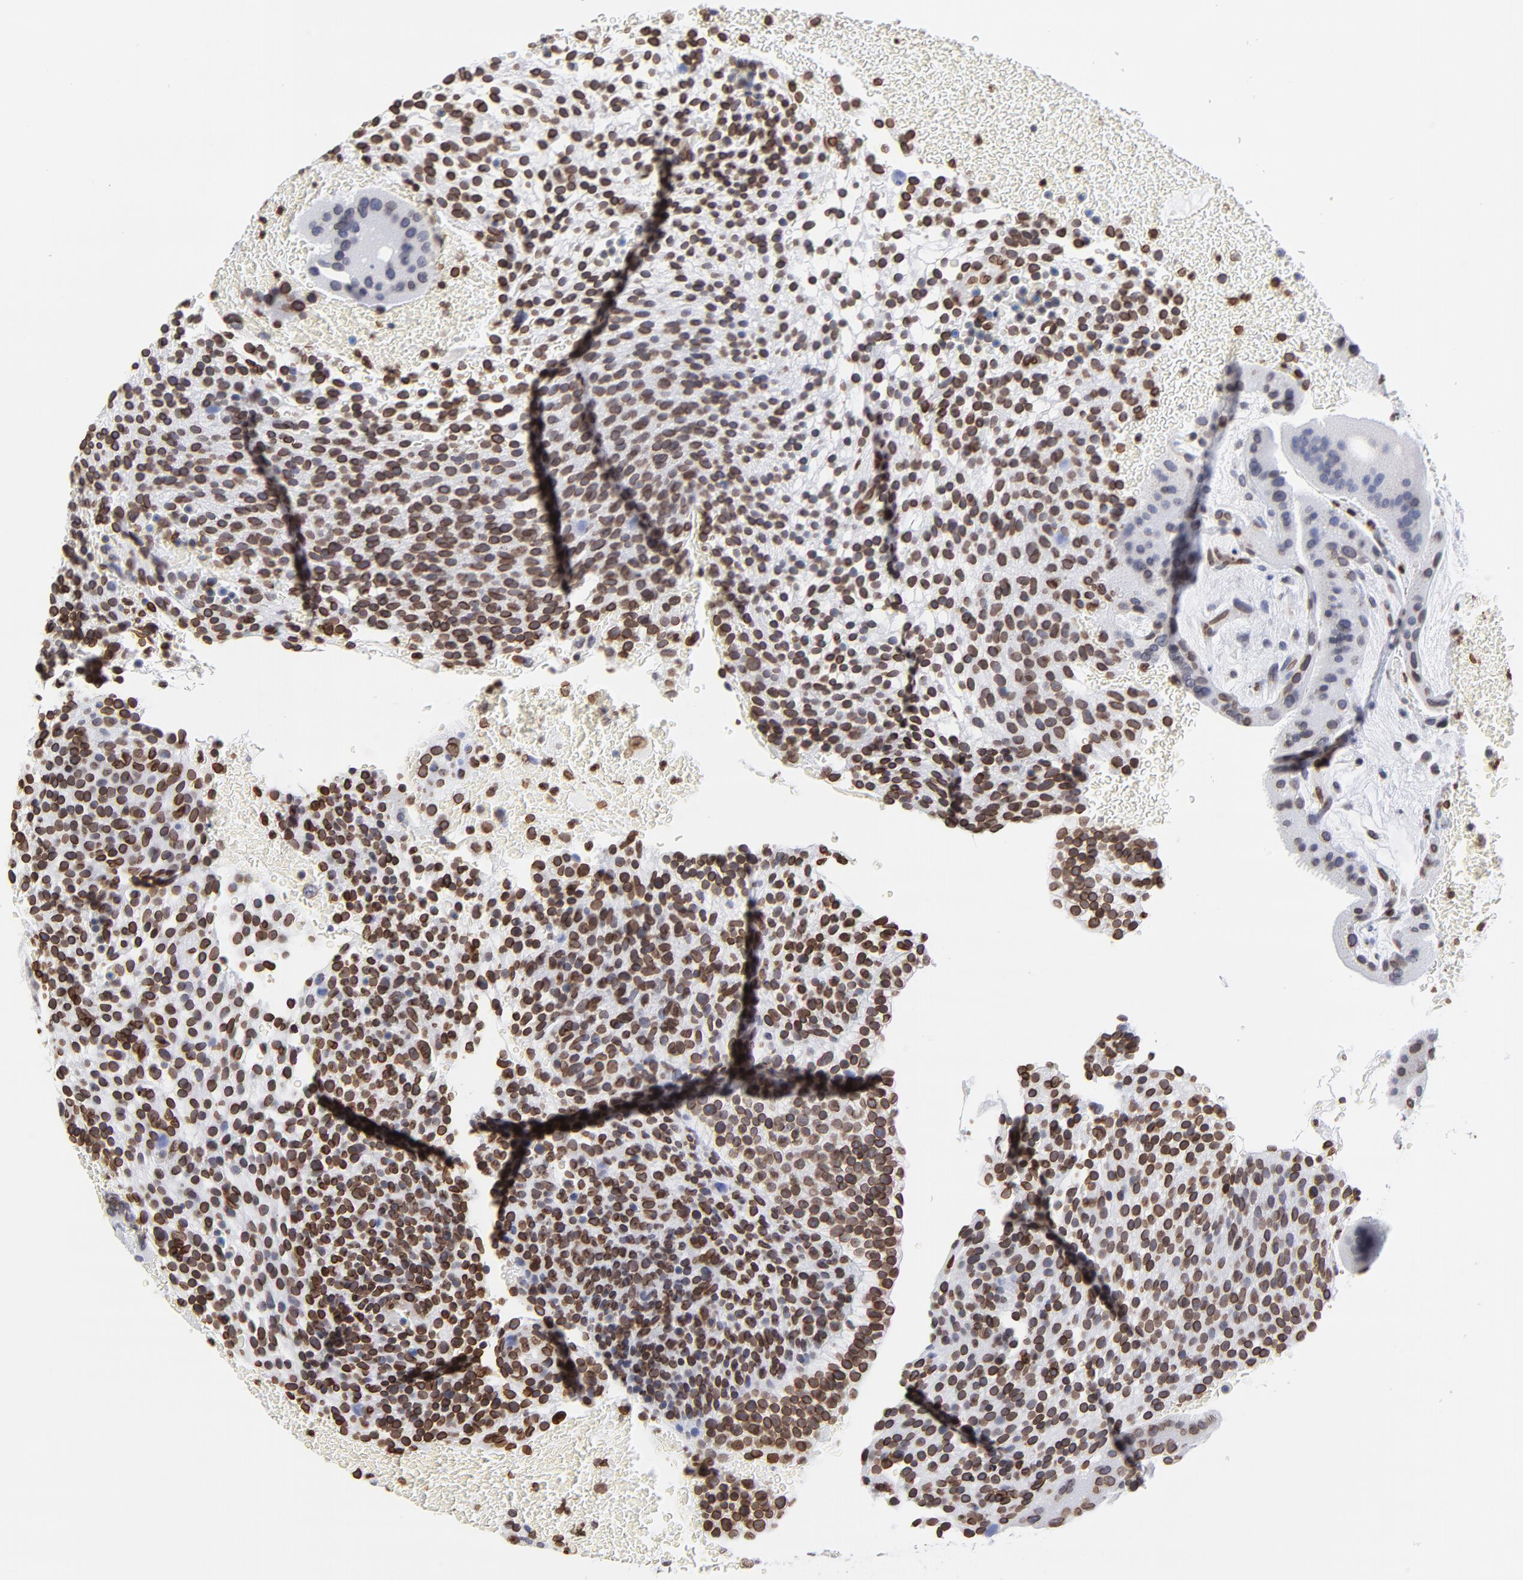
{"staining": {"intensity": "strong", "quantity": ">75%", "location": "cytoplasmic/membranous,nuclear"}, "tissue": "placenta", "cell_type": "Decidual cells", "image_type": "normal", "snomed": [{"axis": "morphology", "description": "Normal tissue, NOS"}, {"axis": "topography", "description": "Placenta"}], "caption": "Protein analysis of unremarkable placenta exhibits strong cytoplasmic/membranous,nuclear positivity in approximately >75% of decidual cells.", "gene": "THAP7", "patient": {"sex": "female", "age": 19}}